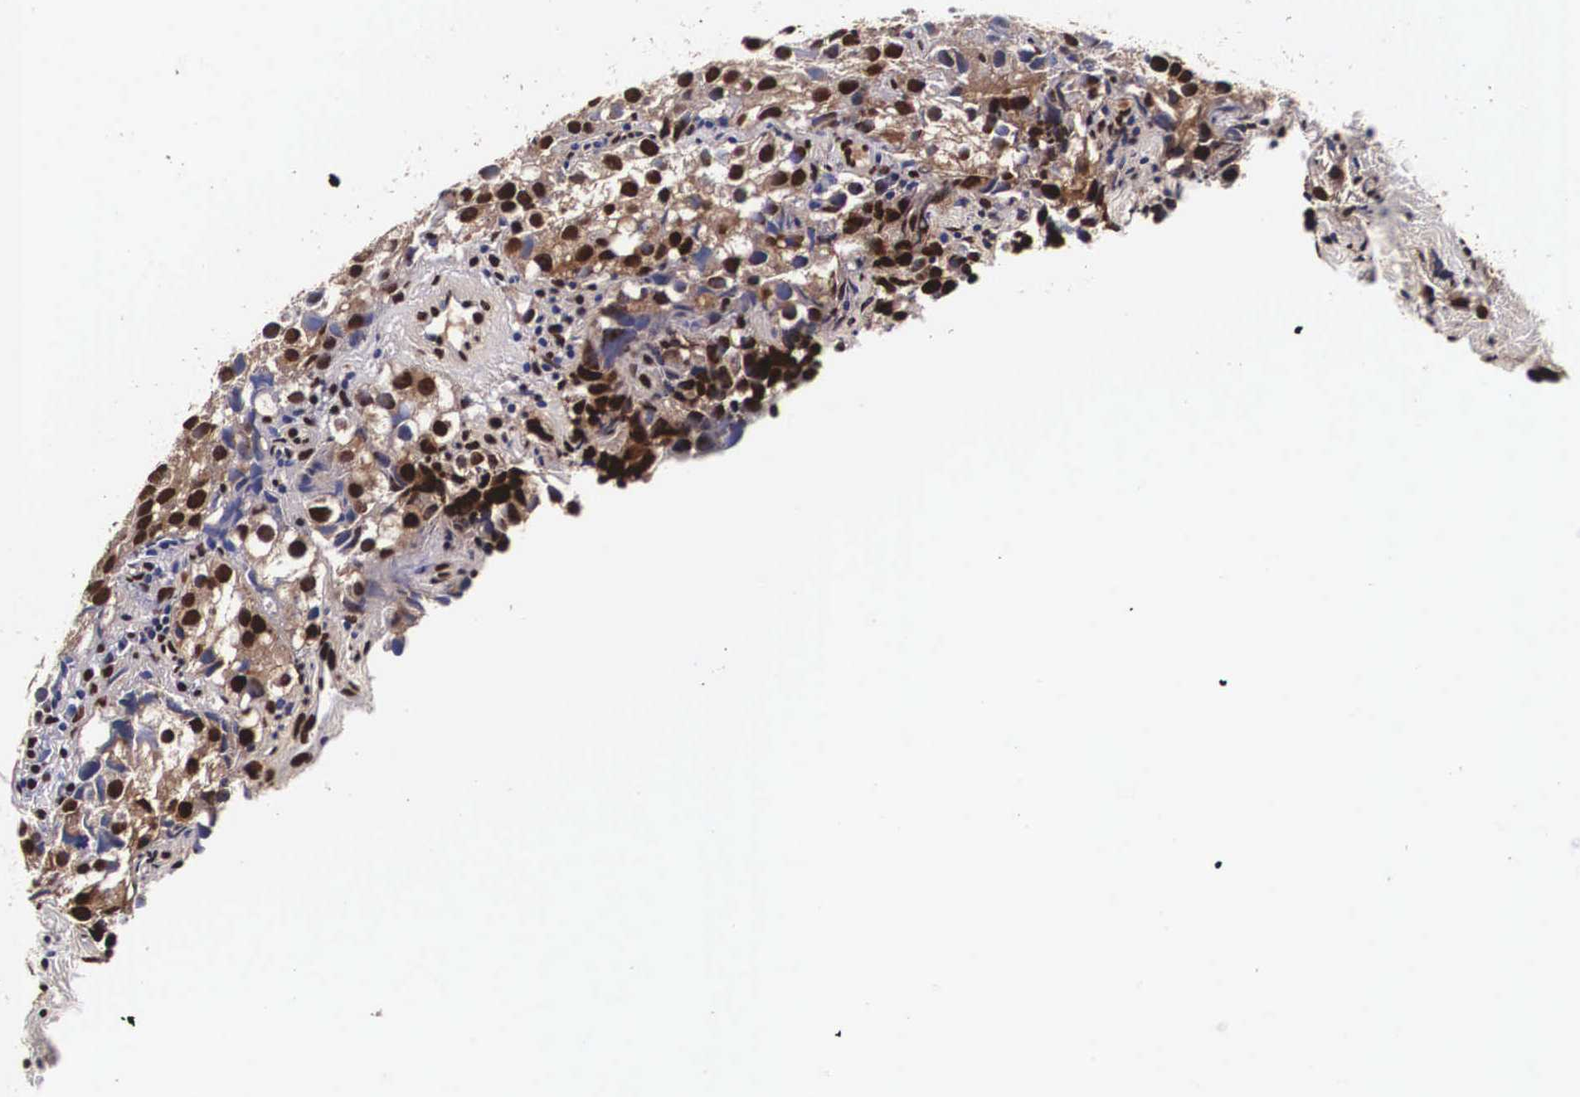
{"staining": {"intensity": "strong", "quantity": ">75%", "location": "nuclear"}, "tissue": "testis cancer", "cell_type": "Tumor cells", "image_type": "cancer", "snomed": [{"axis": "morphology", "description": "Seminoma, NOS"}, {"axis": "topography", "description": "Testis"}], "caption": "IHC (DAB) staining of human testis cancer reveals strong nuclear protein expression in about >75% of tumor cells. (Stains: DAB in brown, nuclei in blue, Microscopy: brightfield microscopy at high magnification).", "gene": "PABPN1", "patient": {"sex": "male", "age": 39}}